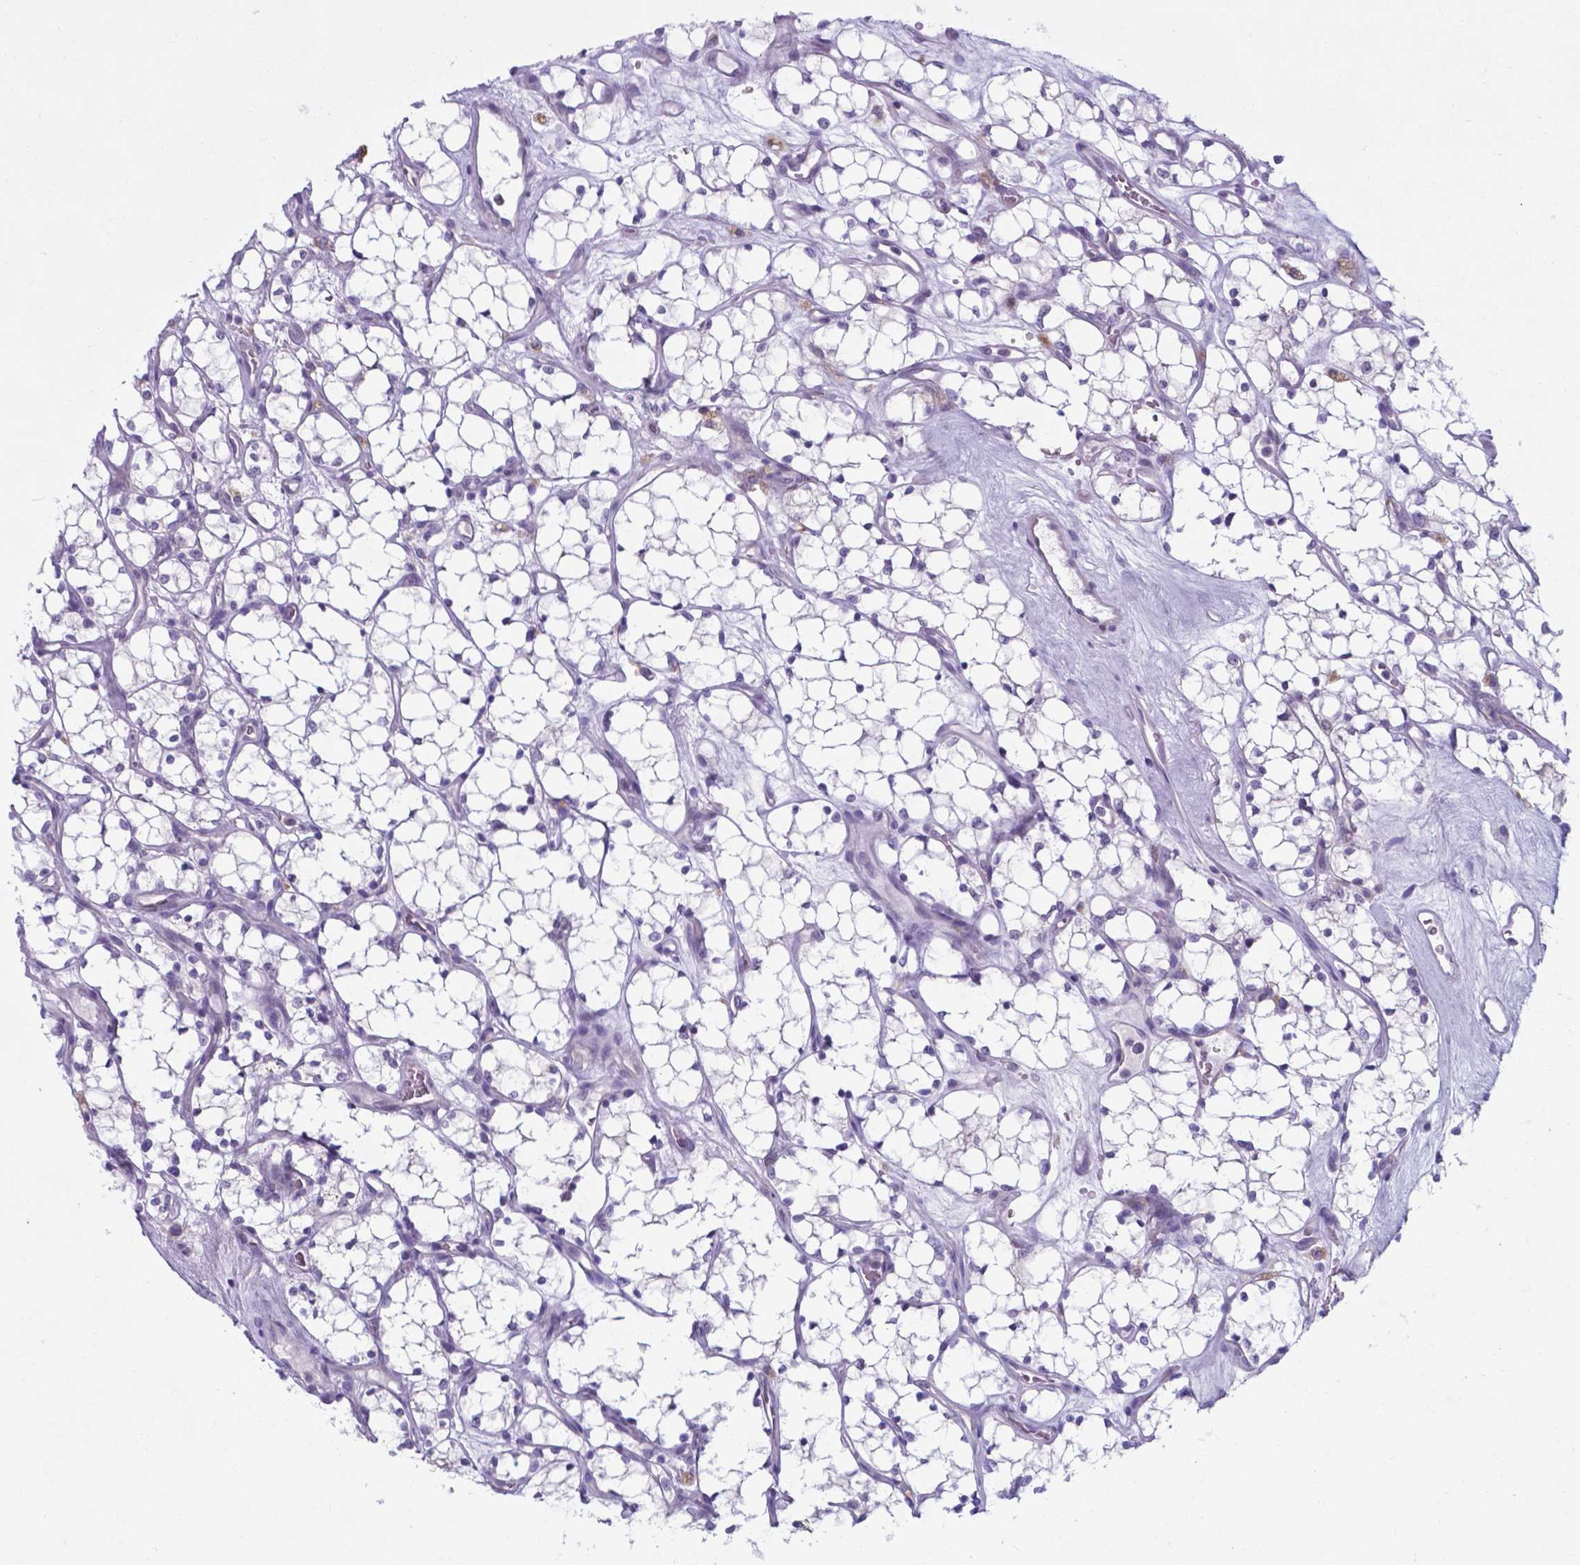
{"staining": {"intensity": "negative", "quantity": "none", "location": "none"}, "tissue": "renal cancer", "cell_type": "Tumor cells", "image_type": "cancer", "snomed": [{"axis": "morphology", "description": "Adenocarcinoma, NOS"}, {"axis": "topography", "description": "Kidney"}], "caption": "Immunohistochemistry micrograph of neoplastic tissue: human renal cancer stained with DAB exhibits no significant protein positivity in tumor cells. Nuclei are stained in blue.", "gene": "AP5B1", "patient": {"sex": "female", "age": 69}}